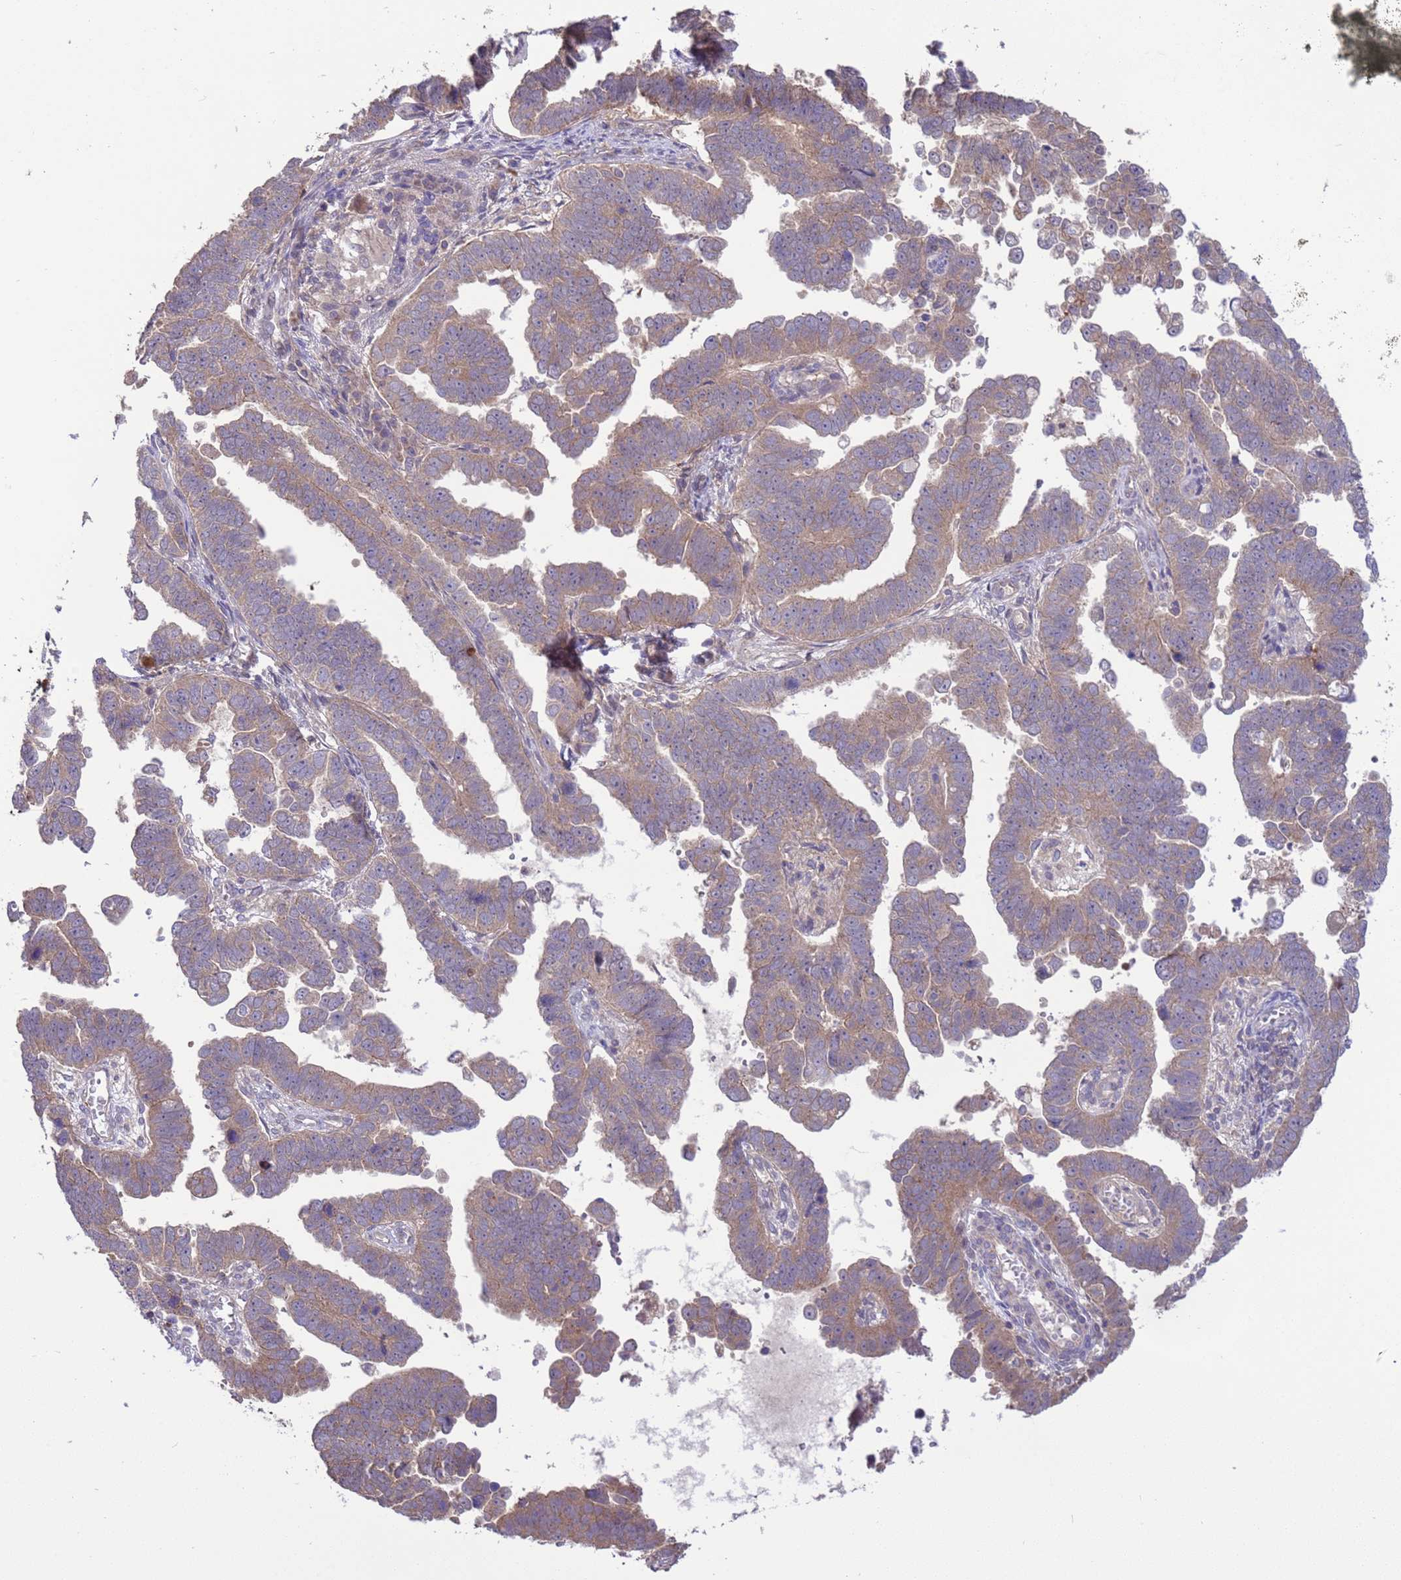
{"staining": {"intensity": "weak", "quantity": ">75%", "location": "cytoplasmic/membranous"}, "tissue": "endometrial cancer", "cell_type": "Tumor cells", "image_type": "cancer", "snomed": [{"axis": "morphology", "description": "Adenocarcinoma, NOS"}, {"axis": "topography", "description": "Endometrium"}], "caption": "Weak cytoplasmic/membranous protein positivity is present in approximately >75% of tumor cells in endometrial adenocarcinoma.", "gene": "GJA10", "patient": {"sex": "female", "age": 75}}